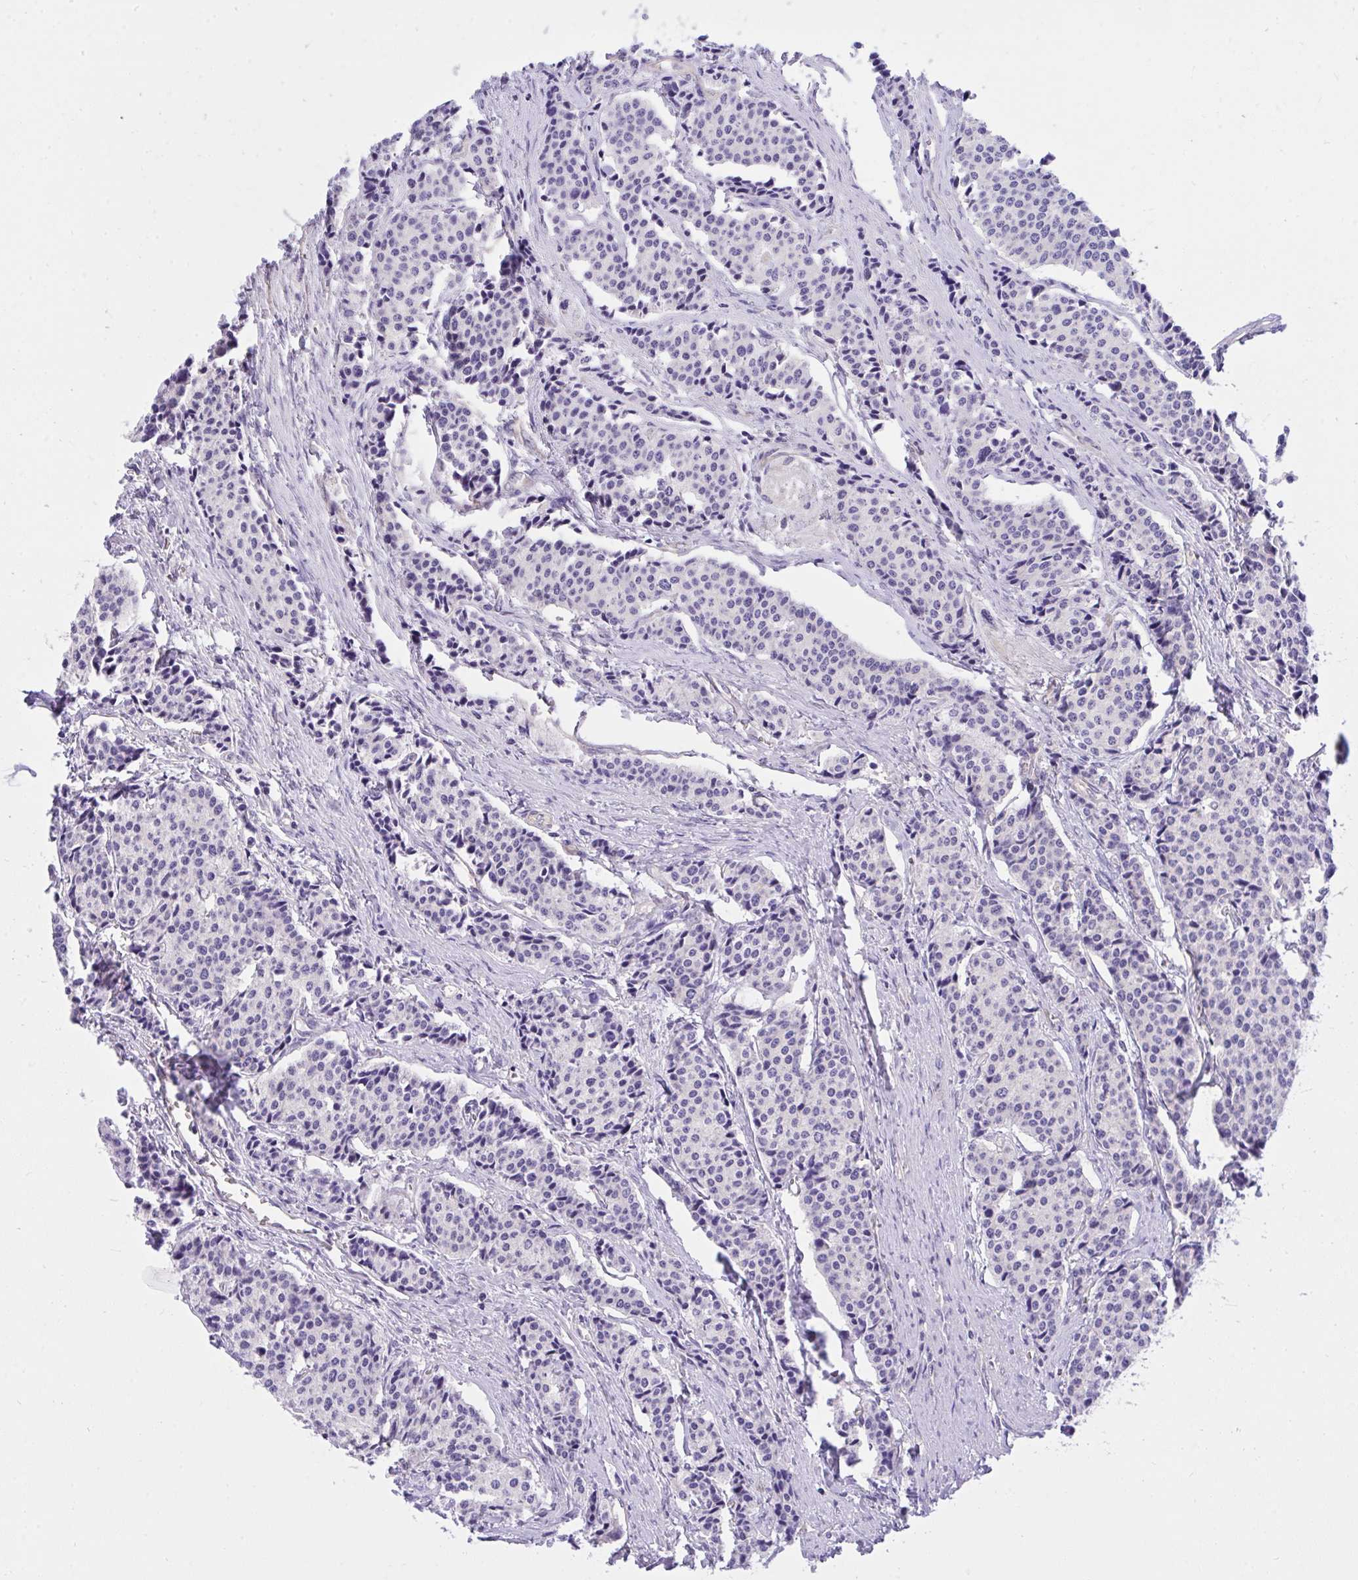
{"staining": {"intensity": "negative", "quantity": "none", "location": "none"}, "tissue": "carcinoid", "cell_type": "Tumor cells", "image_type": "cancer", "snomed": [{"axis": "morphology", "description": "Carcinoid, malignant, NOS"}, {"axis": "topography", "description": "Small intestine"}], "caption": "High magnification brightfield microscopy of carcinoid stained with DAB (brown) and counterstained with hematoxylin (blue): tumor cells show no significant expression. Brightfield microscopy of immunohistochemistry (IHC) stained with DAB (brown) and hematoxylin (blue), captured at high magnification.", "gene": "TLN2", "patient": {"sex": "male", "age": 73}}